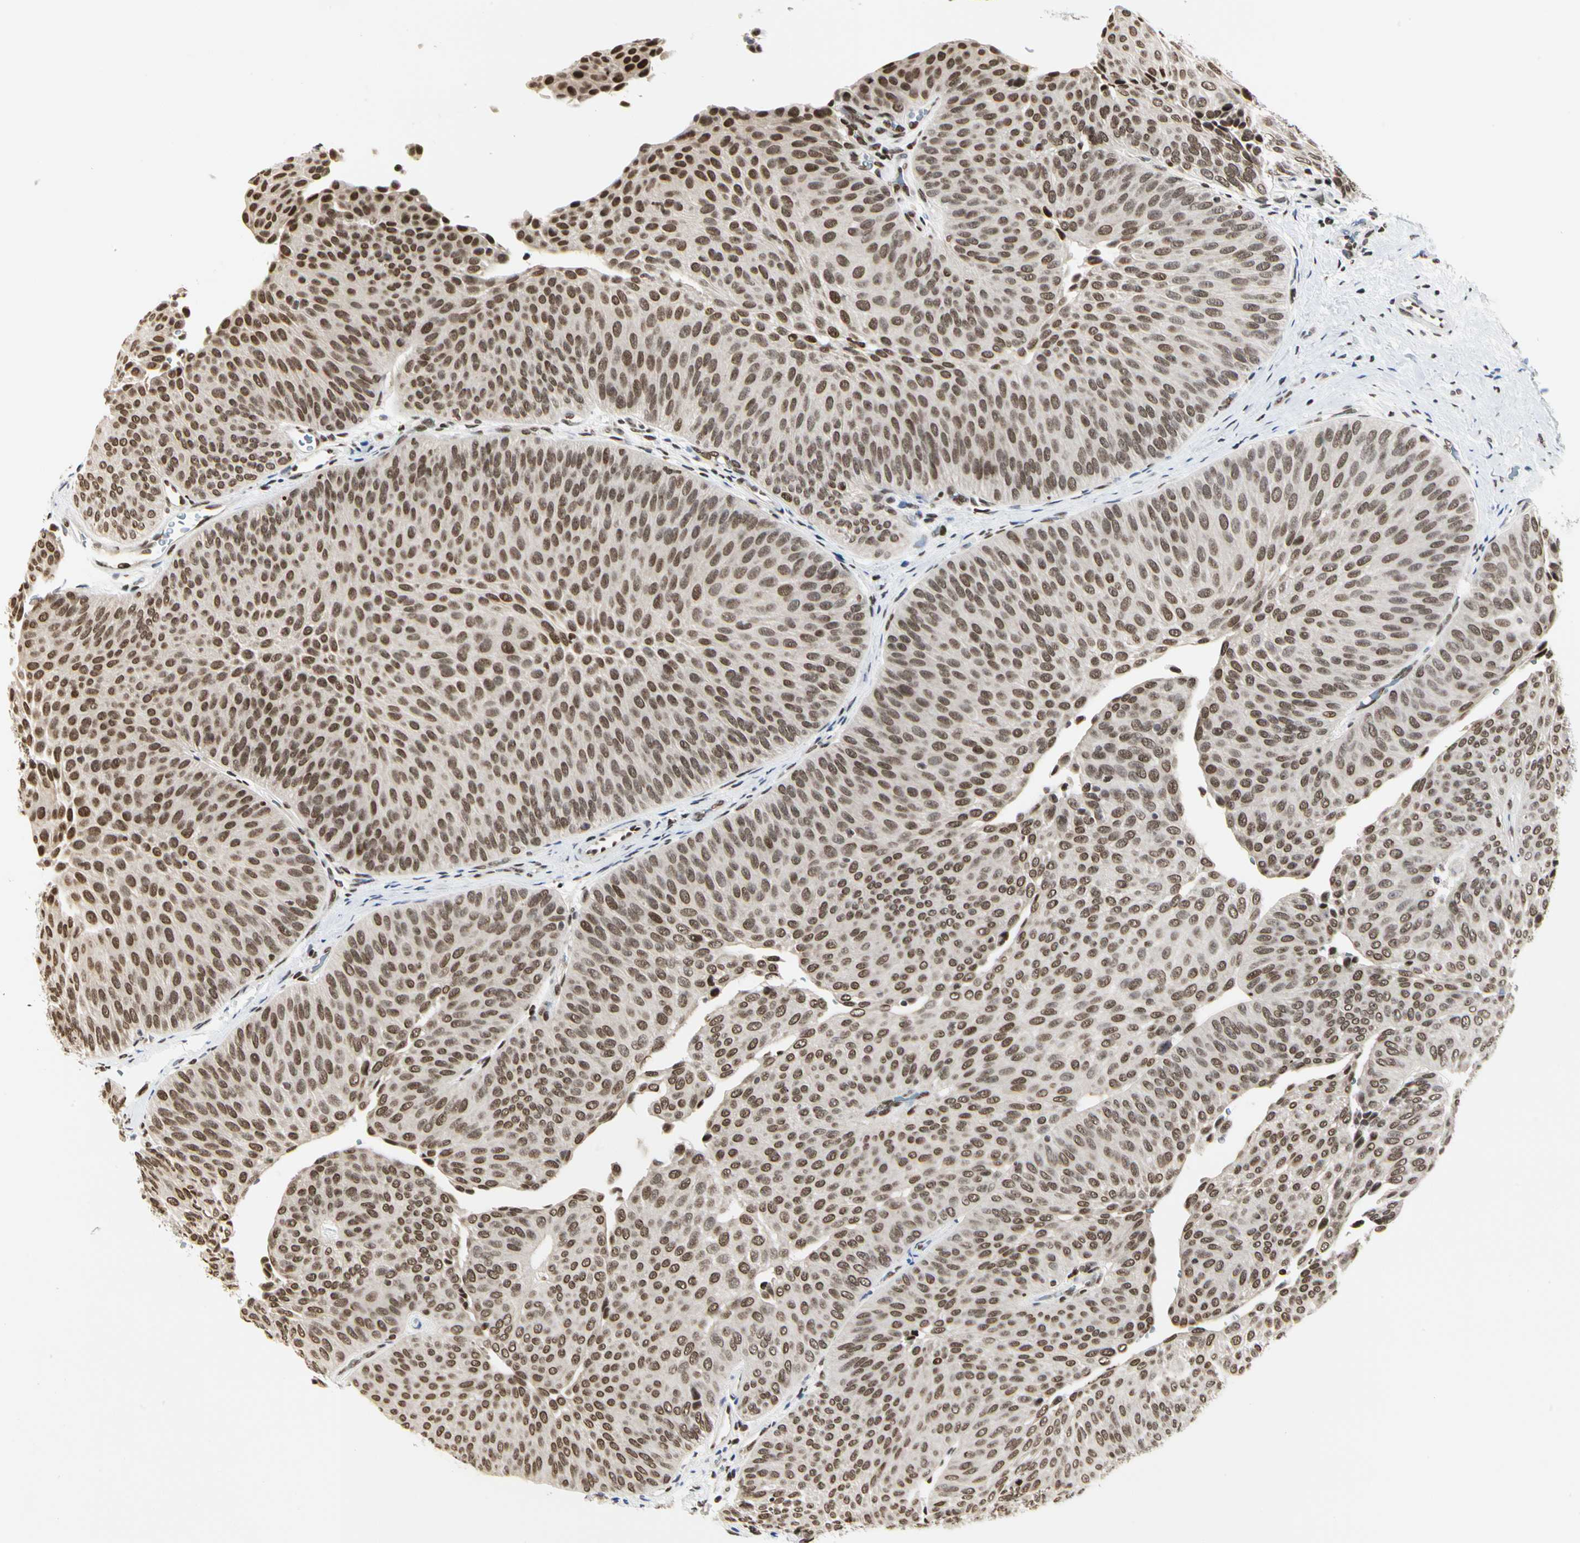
{"staining": {"intensity": "moderate", "quantity": ">75%", "location": "nuclear"}, "tissue": "urothelial cancer", "cell_type": "Tumor cells", "image_type": "cancer", "snomed": [{"axis": "morphology", "description": "Urothelial carcinoma, Low grade"}, {"axis": "topography", "description": "Urinary bladder"}], "caption": "Urothelial cancer stained with a brown dye reveals moderate nuclear positive staining in approximately >75% of tumor cells.", "gene": "PRMT3", "patient": {"sex": "female", "age": 60}}